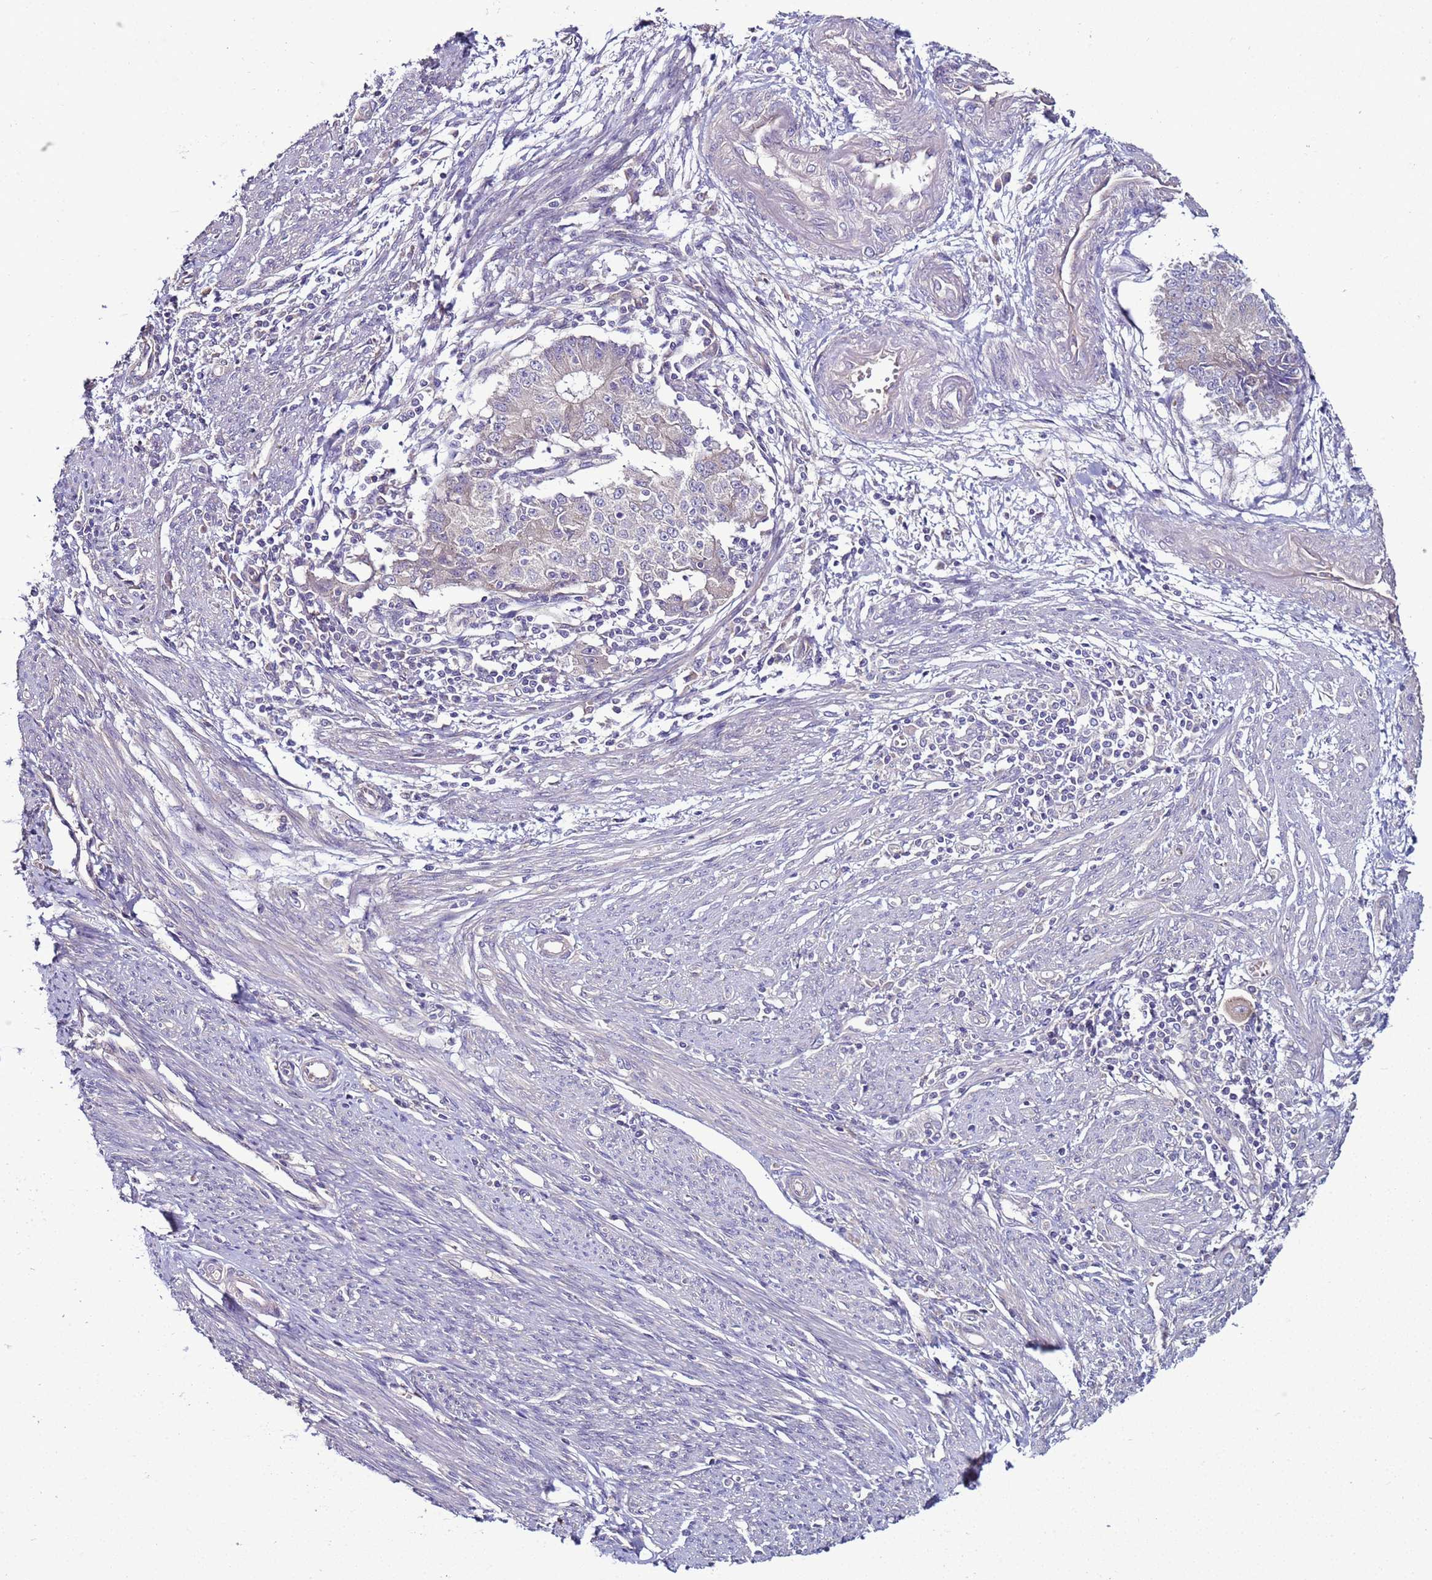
{"staining": {"intensity": "negative", "quantity": "none", "location": "none"}, "tissue": "endometrial cancer", "cell_type": "Tumor cells", "image_type": "cancer", "snomed": [{"axis": "morphology", "description": "Adenocarcinoma, NOS"}, {"axis": "topography", "description": "Endometrium"}], "caption": "High power microscopy micrograph of an immunohistochemistry micrograph of endometrial cancer, revealing no significant positivity in tumor cells.", "gene": "RABL2B", "patient": {"sex": "female", "age": 56}}